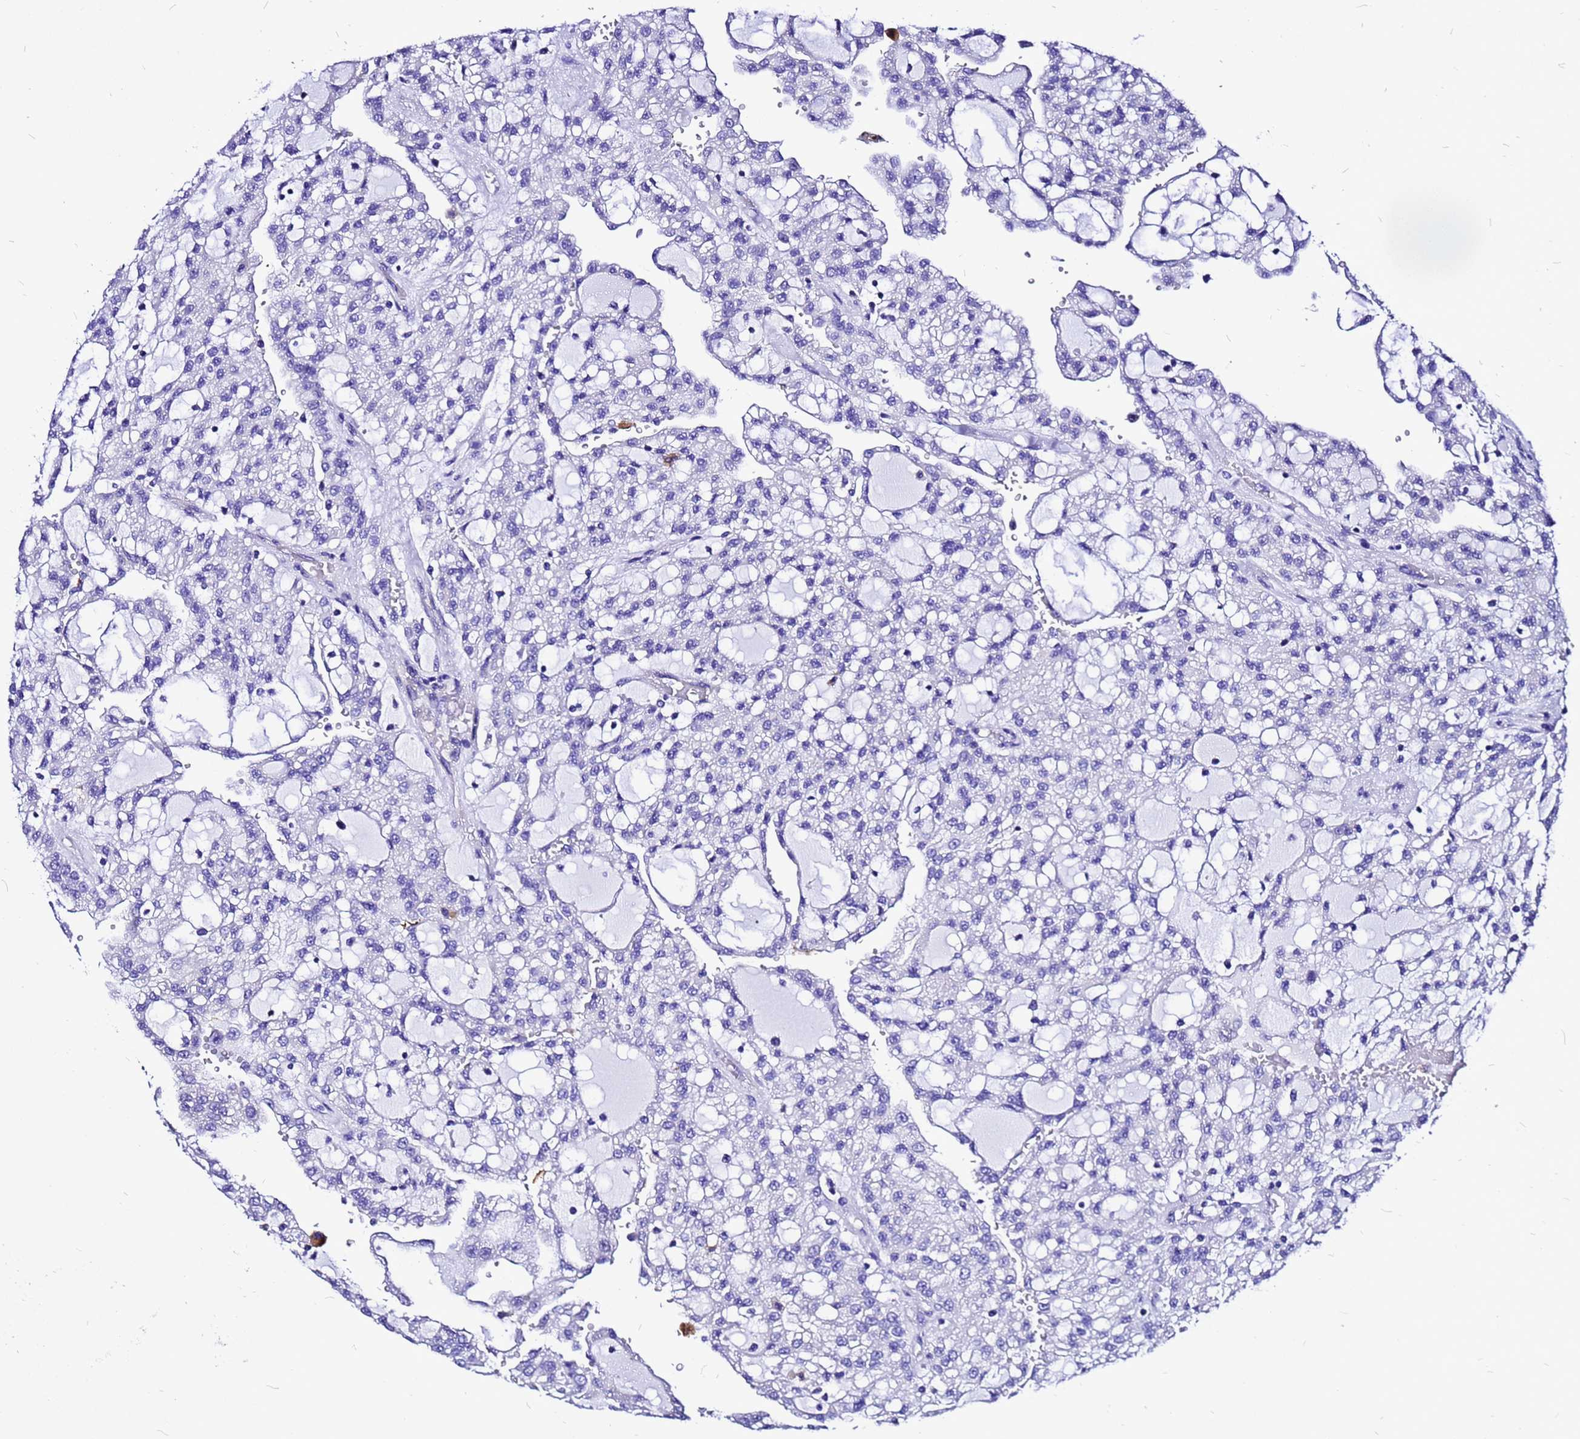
{"staining": {"intensity": "negative", "quantity": "none", "location": "none"}, "tissue": "renal cancer", "cell_type": "Tumor cells", "image_type": "cancer", "snomed": [{"axis": "morphology", "description": "Adenocarcinoma, NOS"}, {"axis": "topography", "description": "Kidney"}], "caption": "An image of human renal adenocarcinoma is negative for staining in tumor cells.", "gene": "HERC4", "patient": {"sex": "male", "age": 63}}